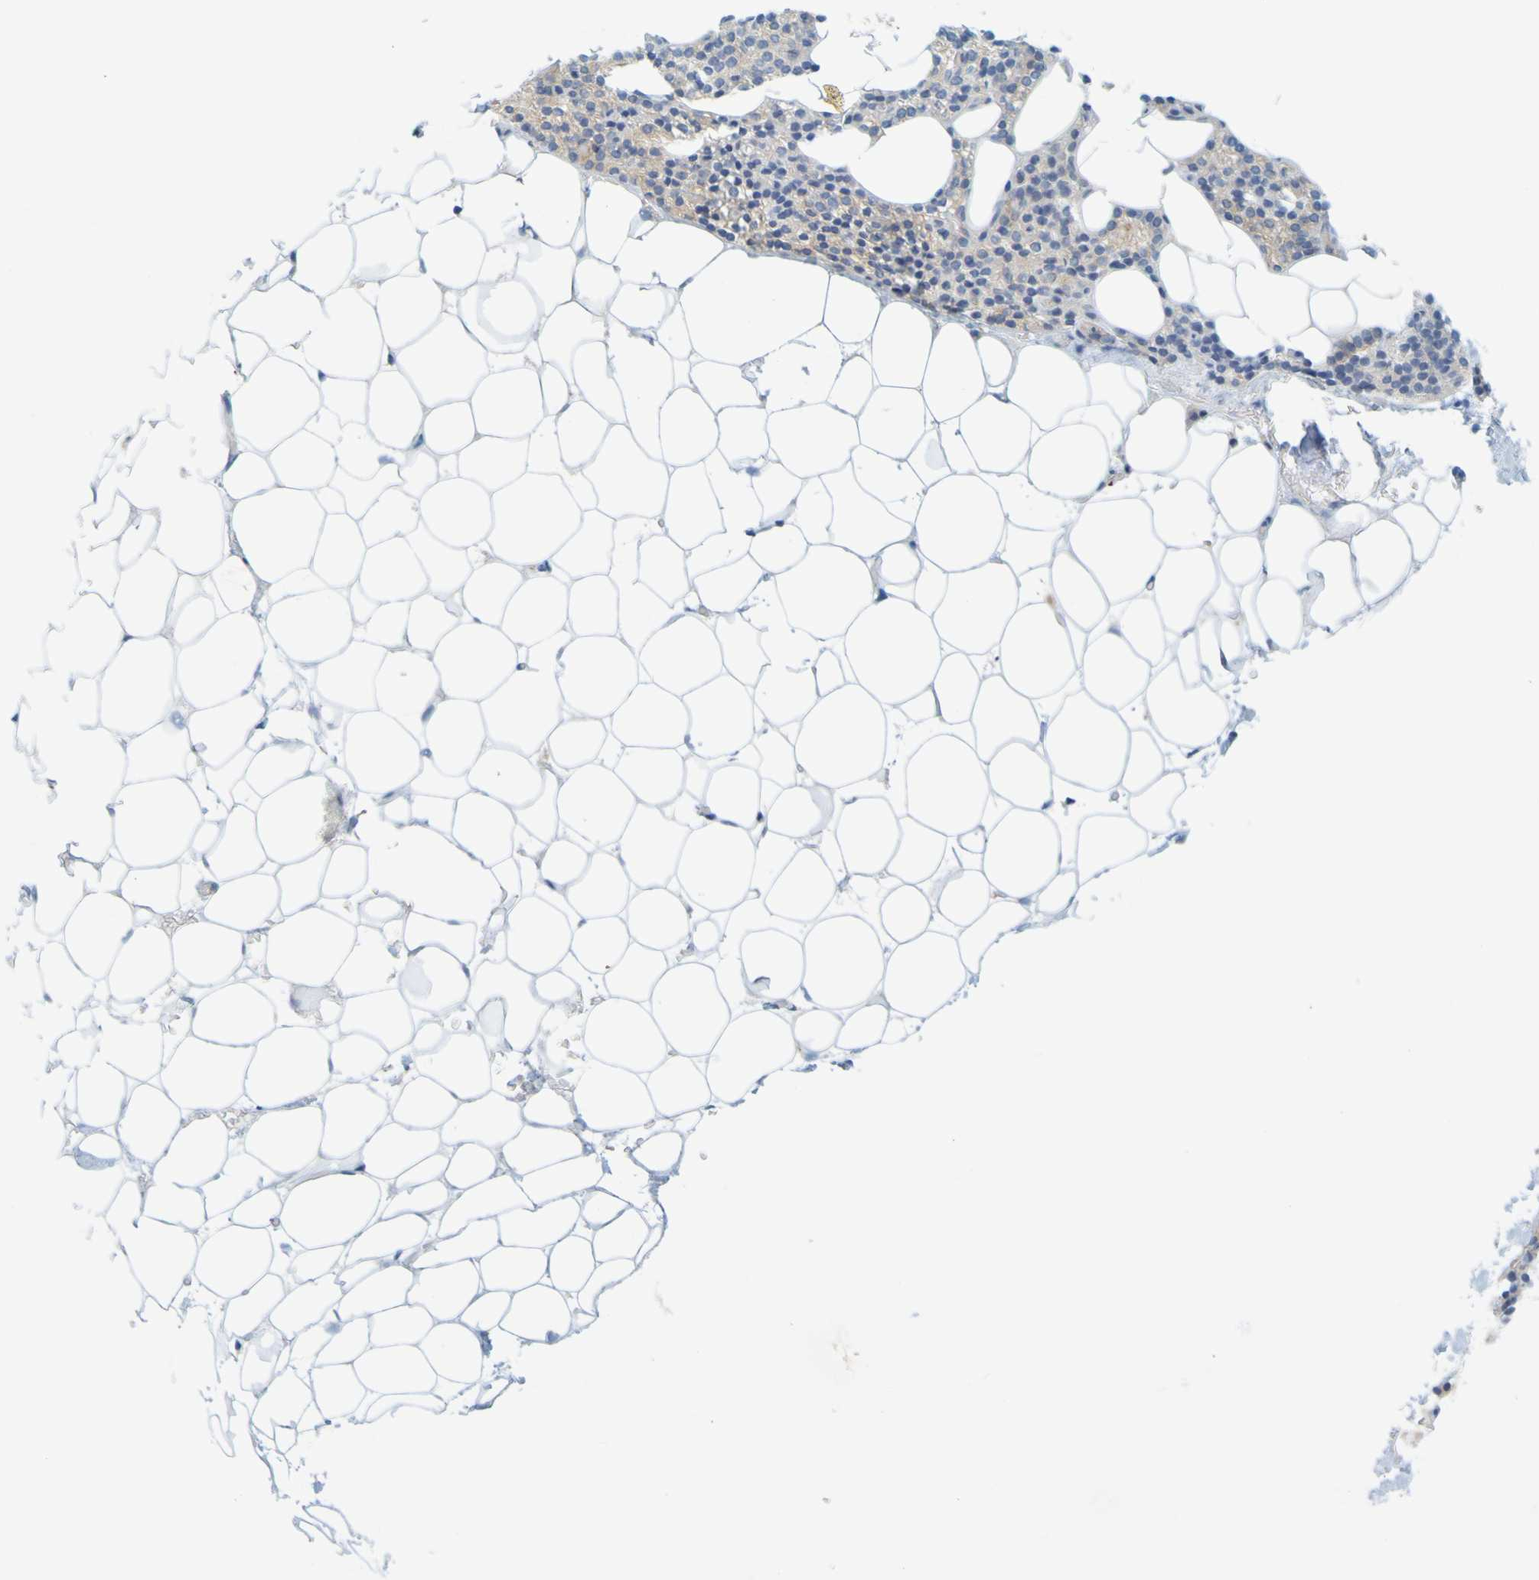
{"staining": {"intensity": "weak", "quantity": ">75%", "location": "cytoplasmic/membranous"}, "tissue": "parathyroid gland", "cell_type": "Glandular cells", "image_type": "normal", "snomed": [{"axis": "morphology", "description": "Normal tissue, NOS"}, {"axis": "morphology", "description": "Adenoma, NOS"}, {"axis": "topography", "description": "Parathyroid gland"}], "caption": "Glandular cells demonstrate low levels of weak cytoplasmic/membranous staining in about >75% of cells in normal human parathyroid gland.", "gene": "APPL1", "patient": {"sex": "female", "age": 51}}